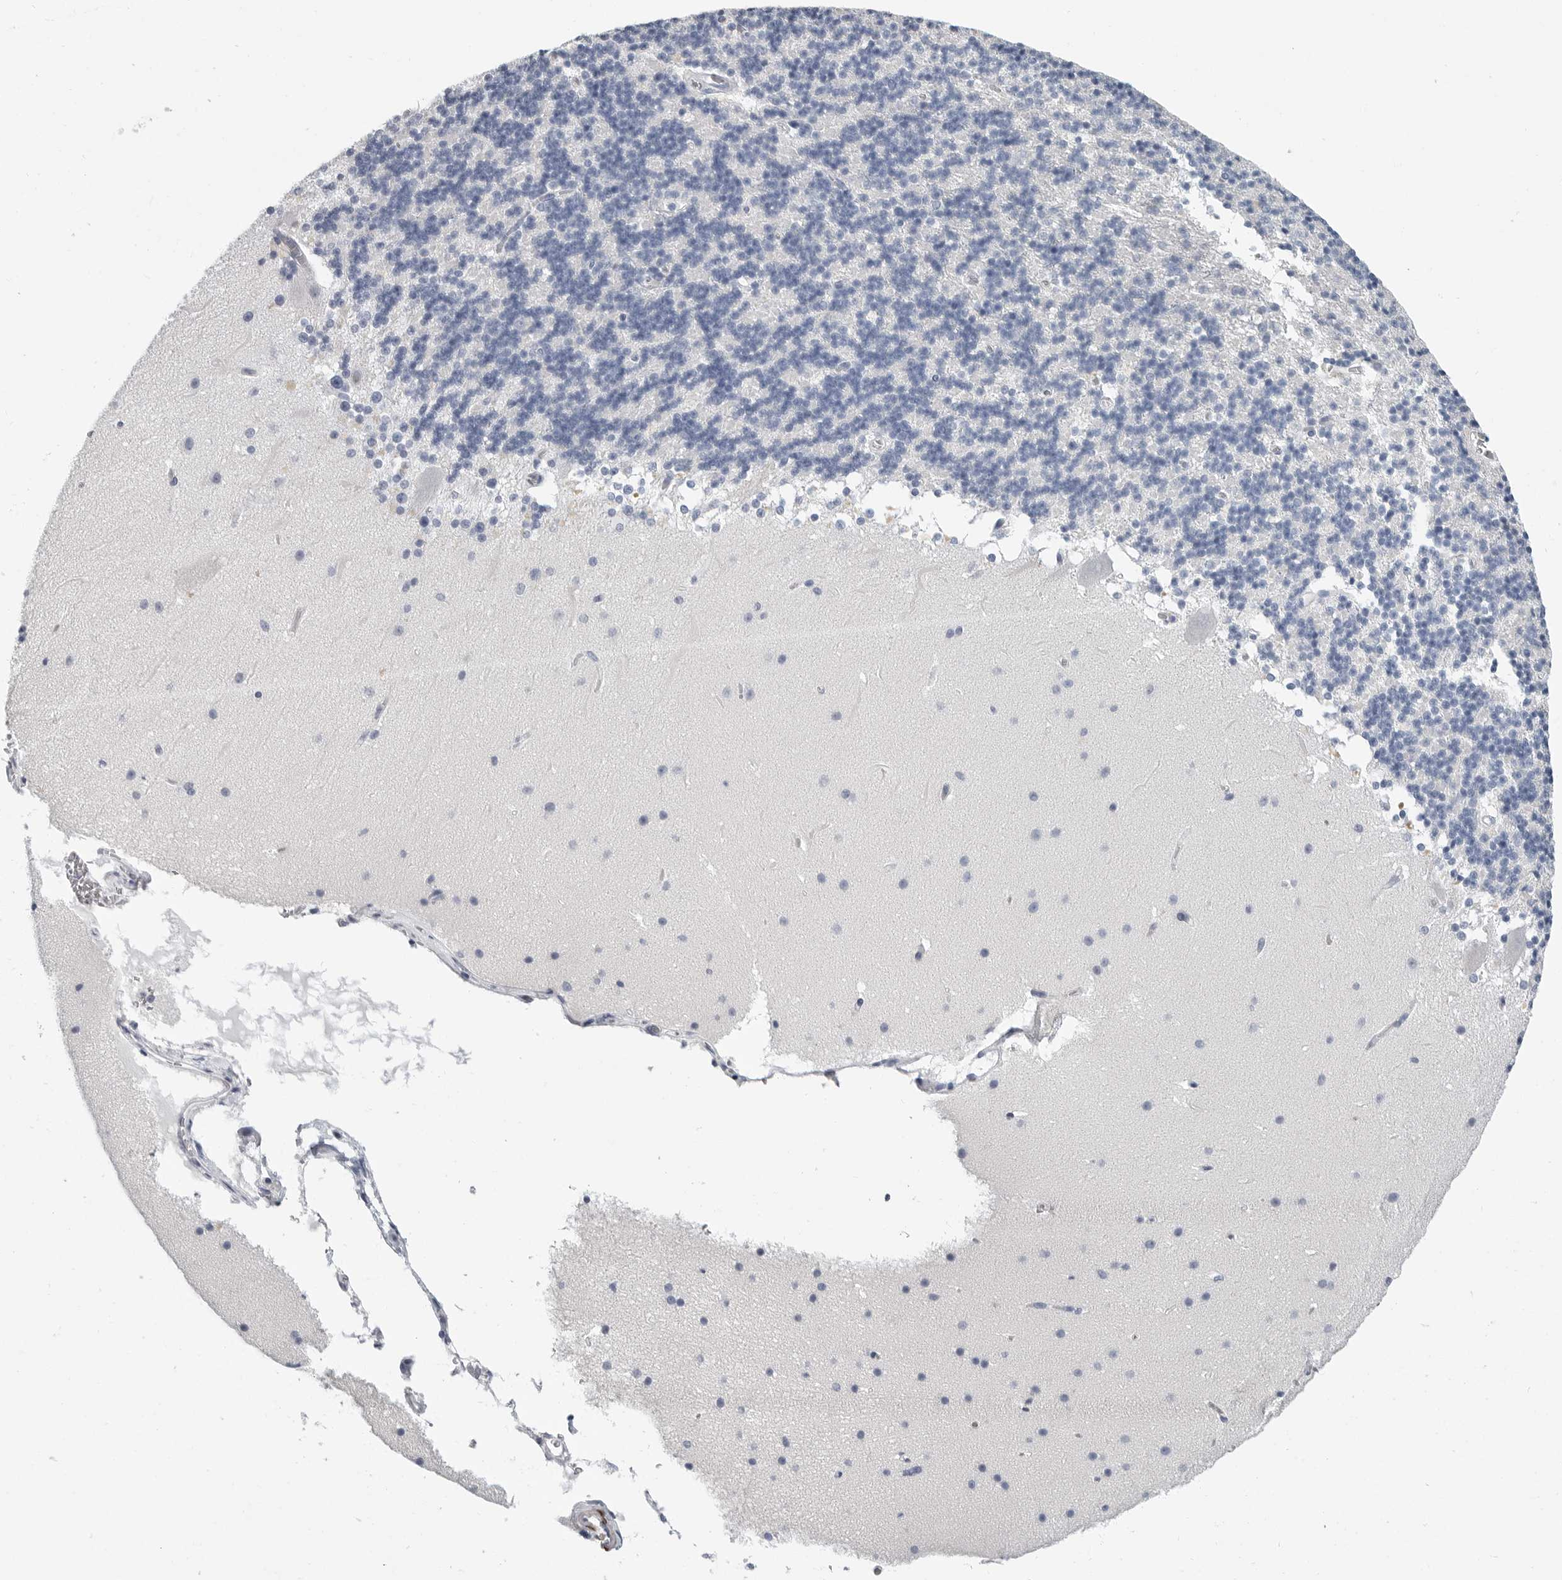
{"staining": {"intensity": "negative", "quantity": "none", "location": "none"}, "tissue": "cerebellum", "cell_type": "Cells in granular layer", "image_type": "normal", "snomed": [{"axis": "morphology", "description": "Normal tissue, NOS"}, {"axis": "topography", "description": "Cerebellum"}], "caption": "High magnification brightfield microscopy of normal cerebellum stained with DAB (3,3'-diaminobenzidine) (brown) and counterstained with hematoxylin (blue): cells in granular layer show no significant staining.", "gene": "PLN", "patient": {"sex": "female", "age": 19}}